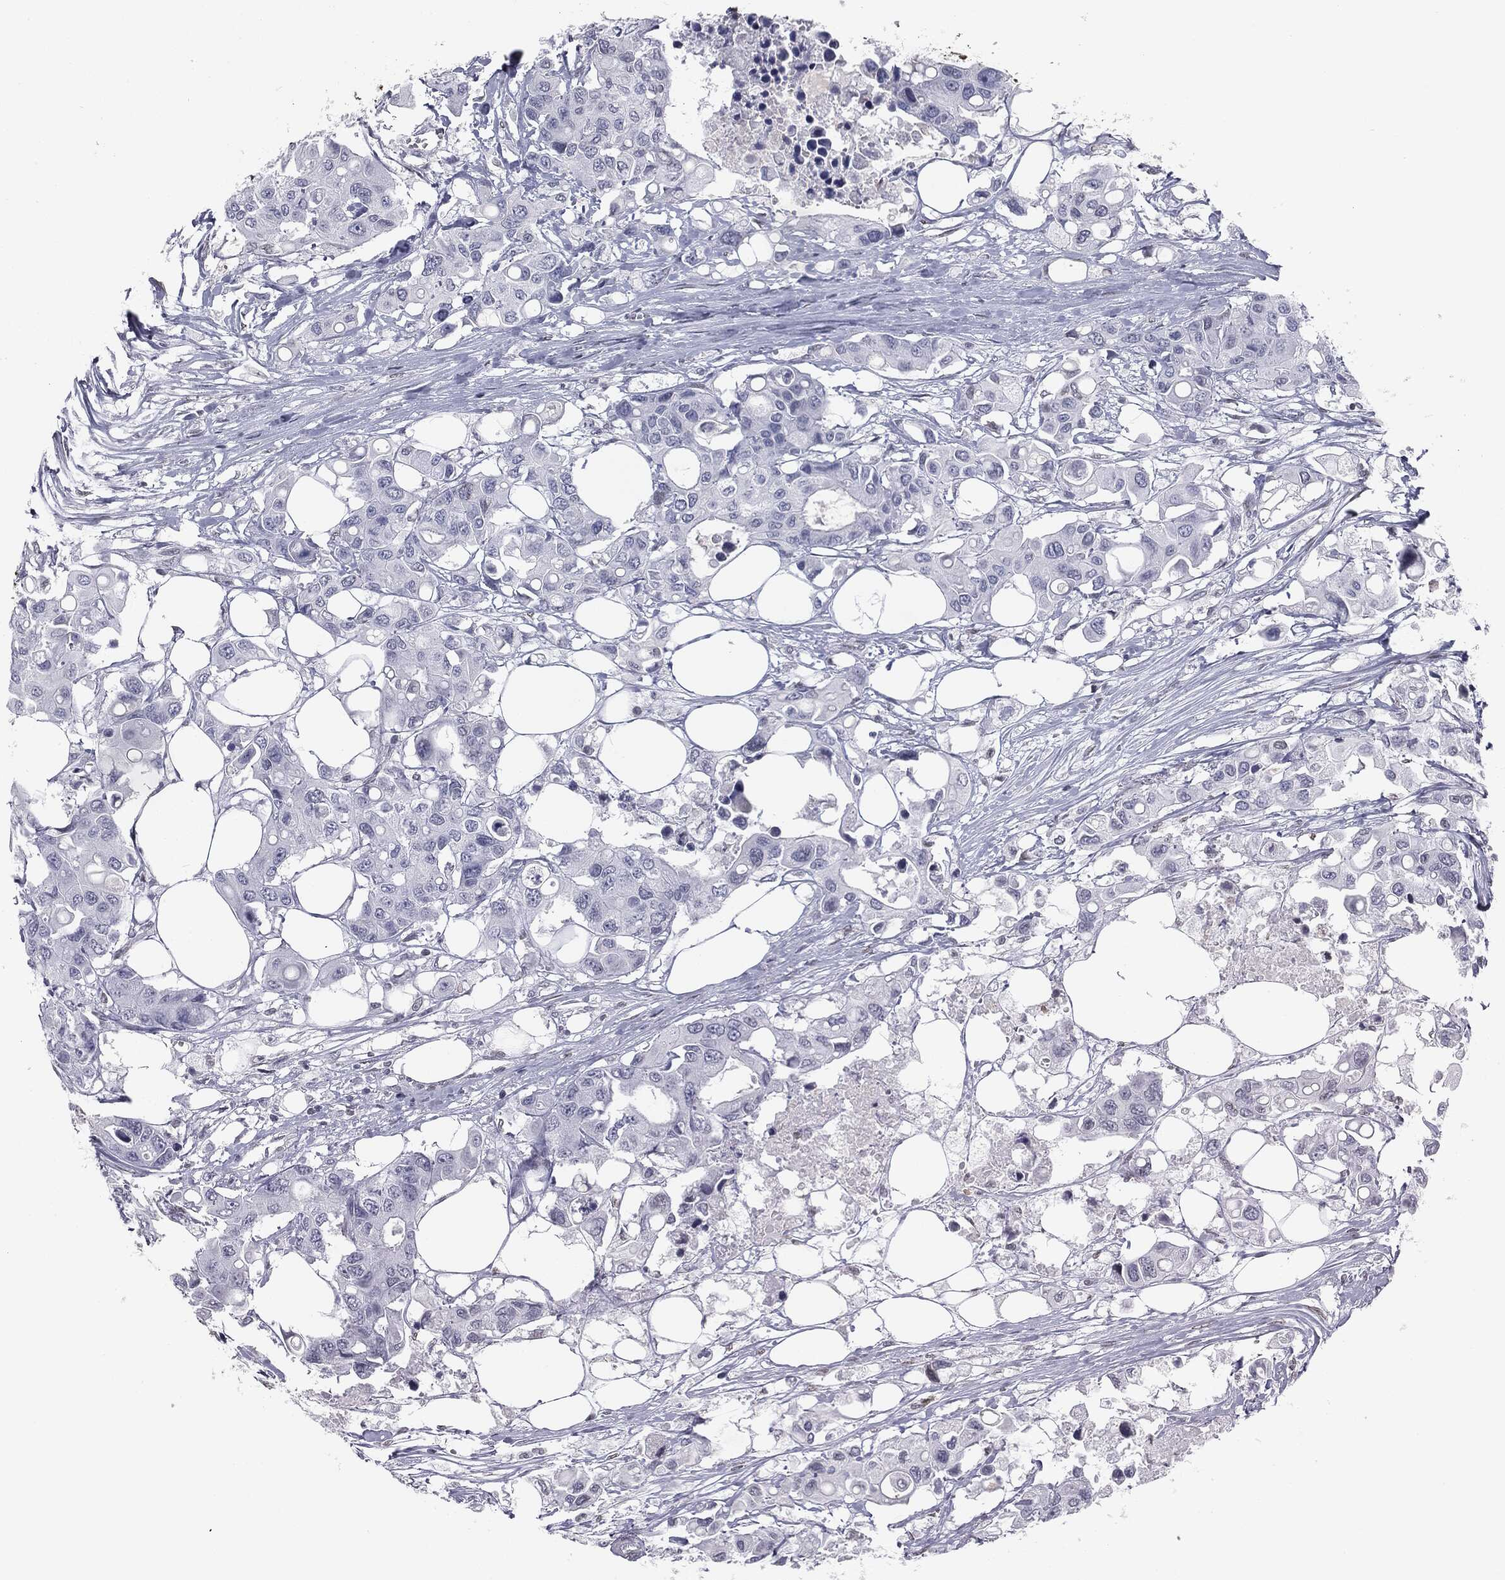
{"staining": {"intensity": "negative", "quantity": "none", "location": "none"}, "tissue": "colorectal cancer", "cell_type": "Tumor cells", "image_type": "cancer", "snomed": [{"axis": "morphology", "description": "Adenocarcinoma, NOS"}, {"axis": "topography", "description": "Colon"}], "caption": "This micrograph is of adenocarcinoma (colorectal) stained with IHC to label a protein in brown with the nuclei are counter-stained blue. There is no expression in tumor cells.", "gene": "ALDOB", "patient": {"sex": "male", "age": 77}}